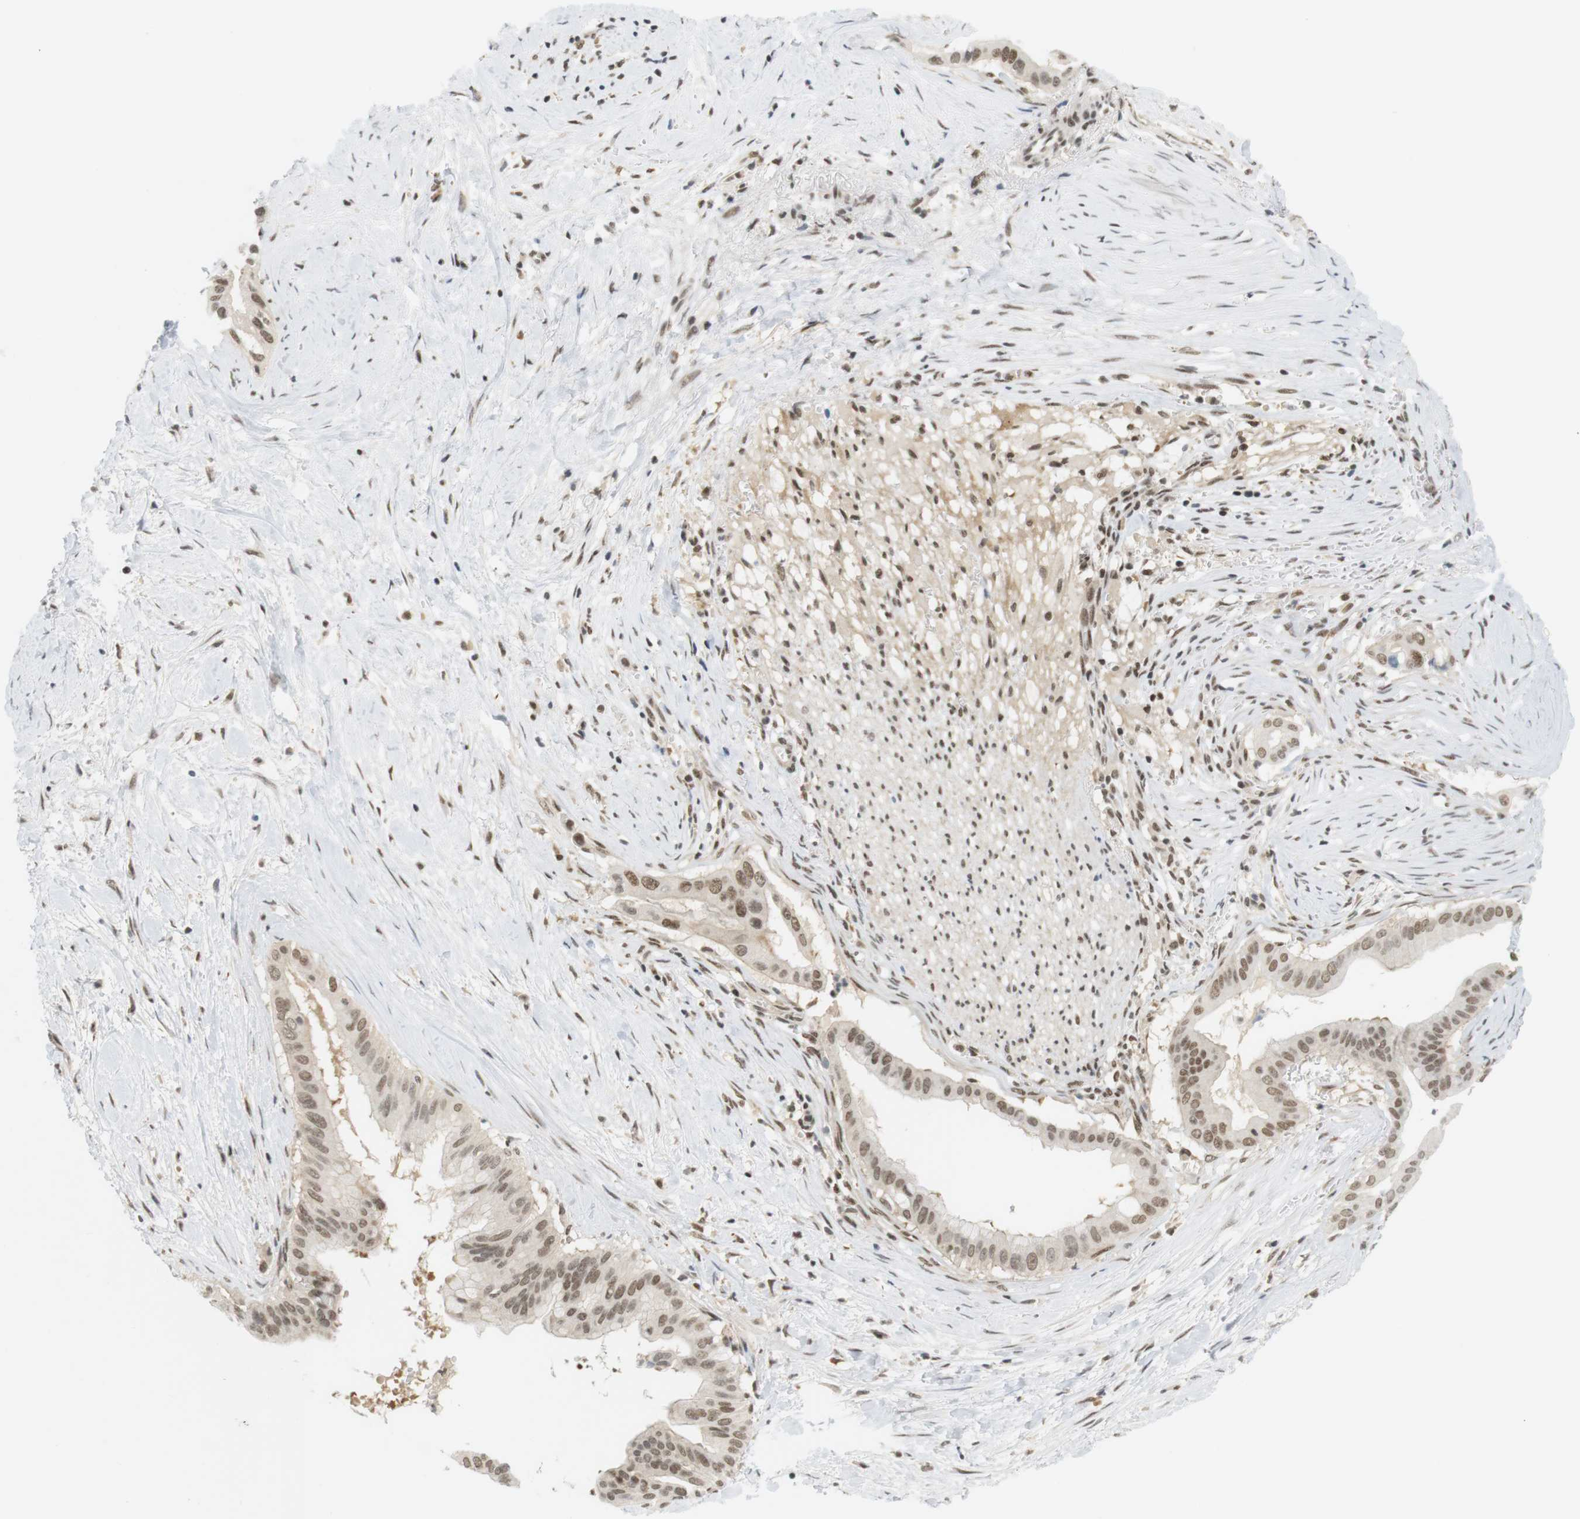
{"staining": {"intensity": "moderate", "quantity": ">75%", "location": "nuclear"}, "tissue": "pancreatic cancer", "cell_type": "Tumor cells", "image_type": "cancer", "snomed": [{"axis": "morphology", "description": "Adenocarcinoma, NOS"}, {"axis": "topography", "description": "Pancreas"}], "caption": "DAB immunohistochemical staining of pancreatic cancer (adenocarcinoma) exhibits moderate nuclear protein positivity in approximately >75% of tumor cells.", "gene": "BRD4", "patient": {"sex": "male", "age": 55}}